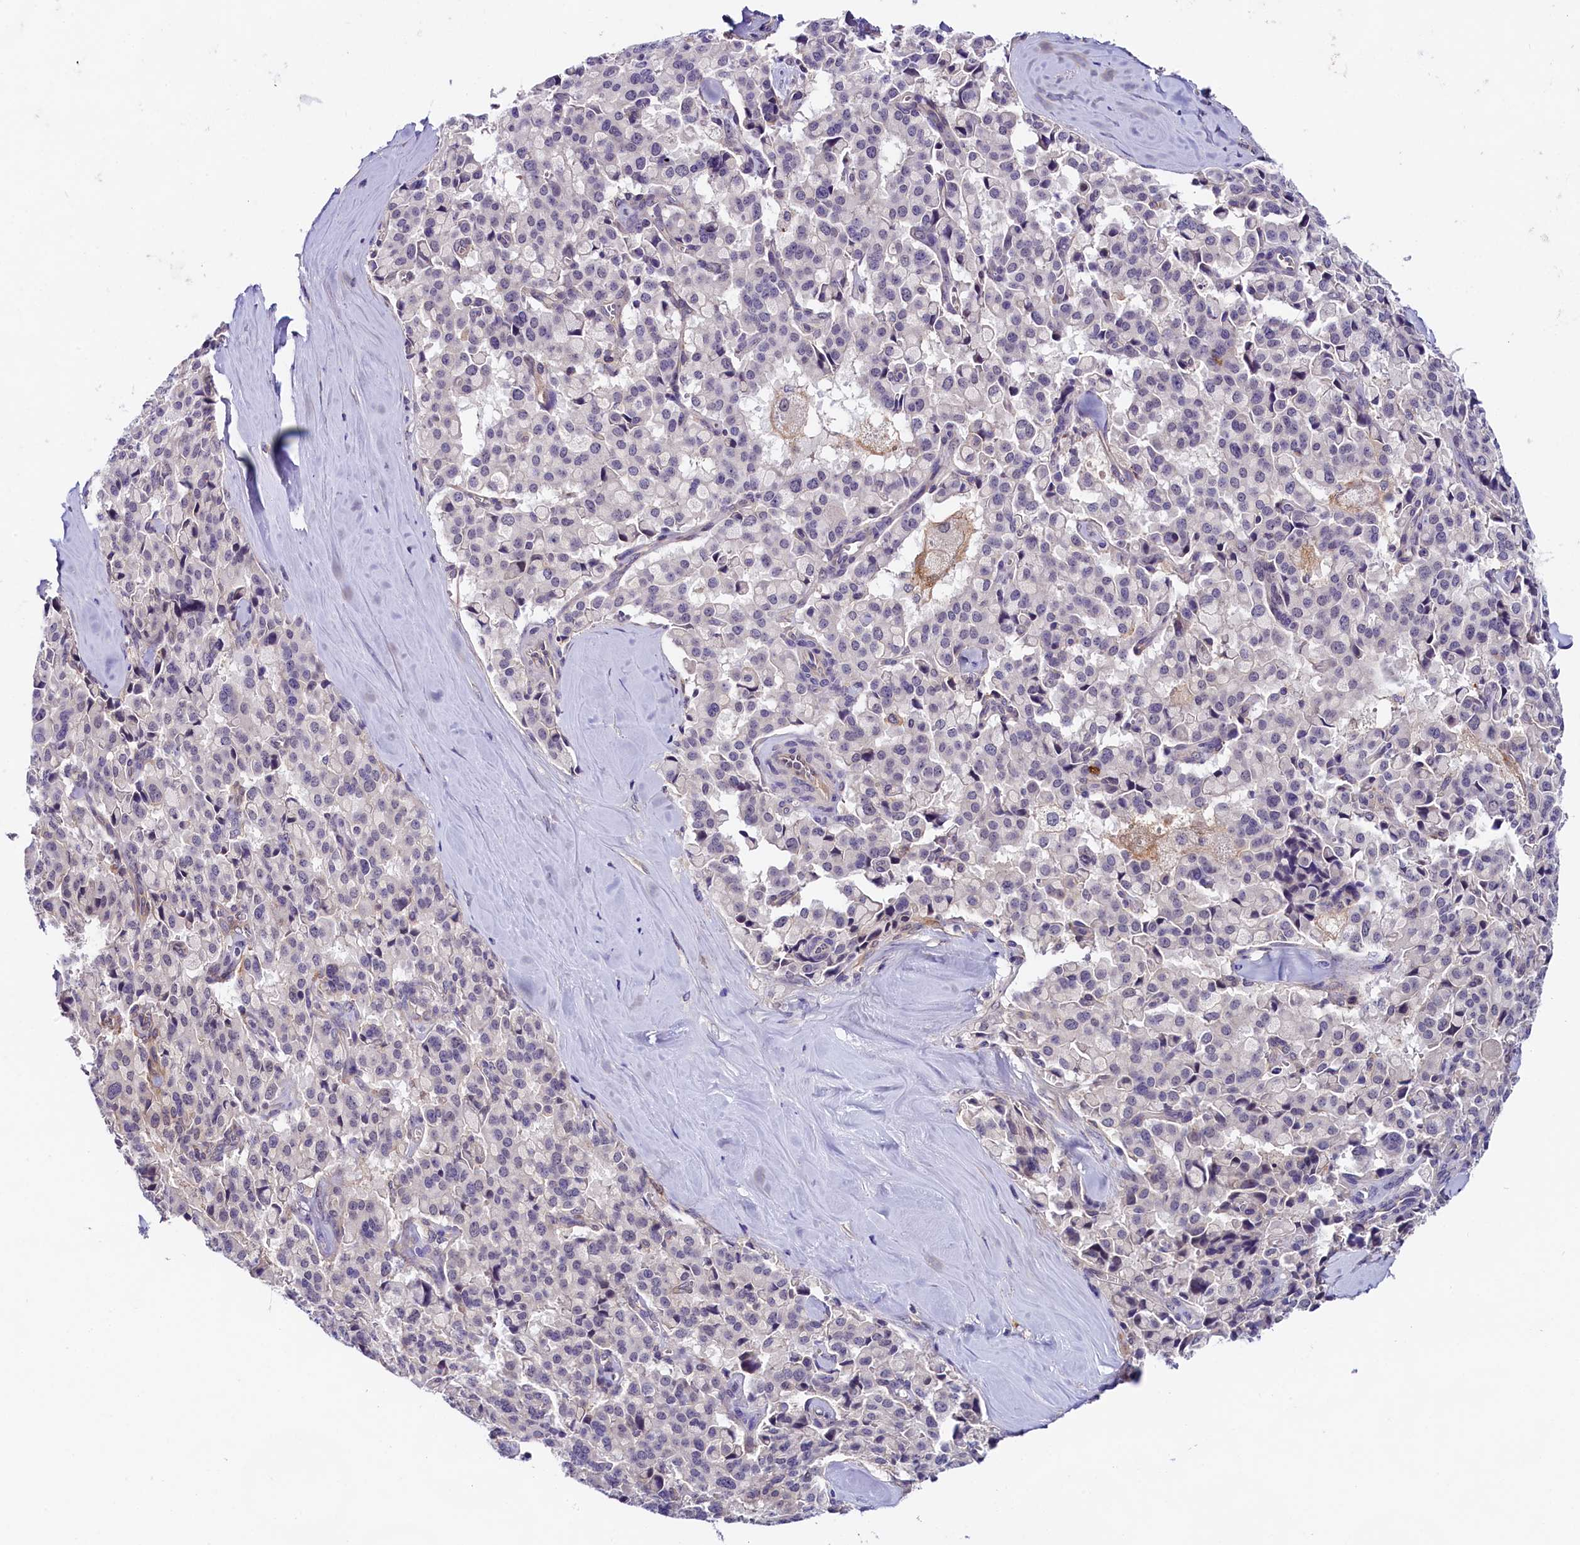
{"staining": {"intensity": "negative", "quantity": "none", "location": "none"}, "tissue": "pancreatic cancer", "cell_type": "Tumor cells", "image_type": "cancer", "snomed": [{"axis": "morphology", "description": "Adenocarcinoma, NOS"}, {"axis": "topography", "description": "Pancreas"}], "caption": "This is an immunohistochemistry histopathology image of human pancreatic cancer (adenocarcinoma). There is no positivity in tumor cells.", "gene": "OAS3", "patient": {"sex": "male", "age": 65}}